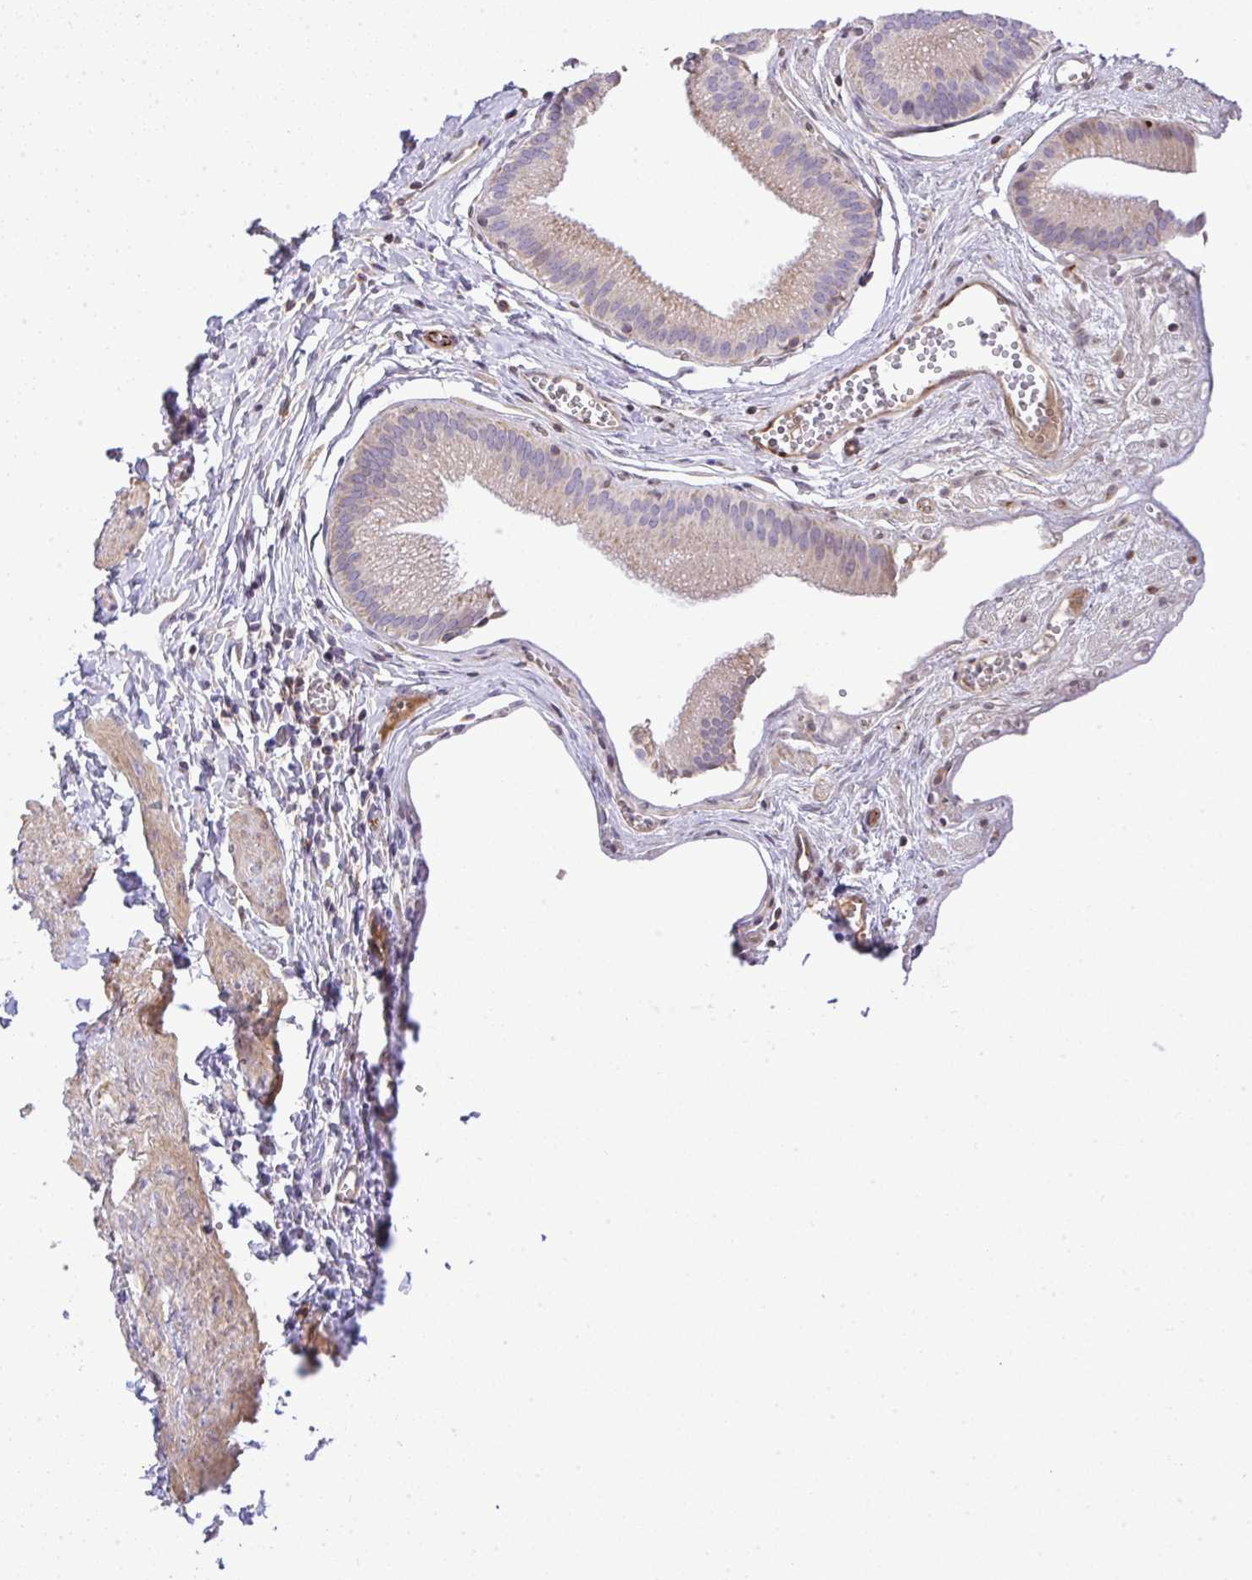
{"staining": {"intensity": "weak", "quantity": "<25%", "location": "cytoplasmic/membranous"}, "tissue": "gallbladder", "cell_type": "Glandular cells", "image_type": "normal", "snomed": [{"axis": "morphology", "description": "Normal tissue, NOS"}, {"axis": "topography", "description": "Gallbladder"}, {"axis": "topography", "description": "Peripheral nerve tissue"}], "caption": "Micrograph shows no significant protein staining in glandular cells of normal gallbladder. (DAB IHC with hematoxylin counter stain).", "gene": "GRID2", "patient": {"sex": "male", "age": 17}}